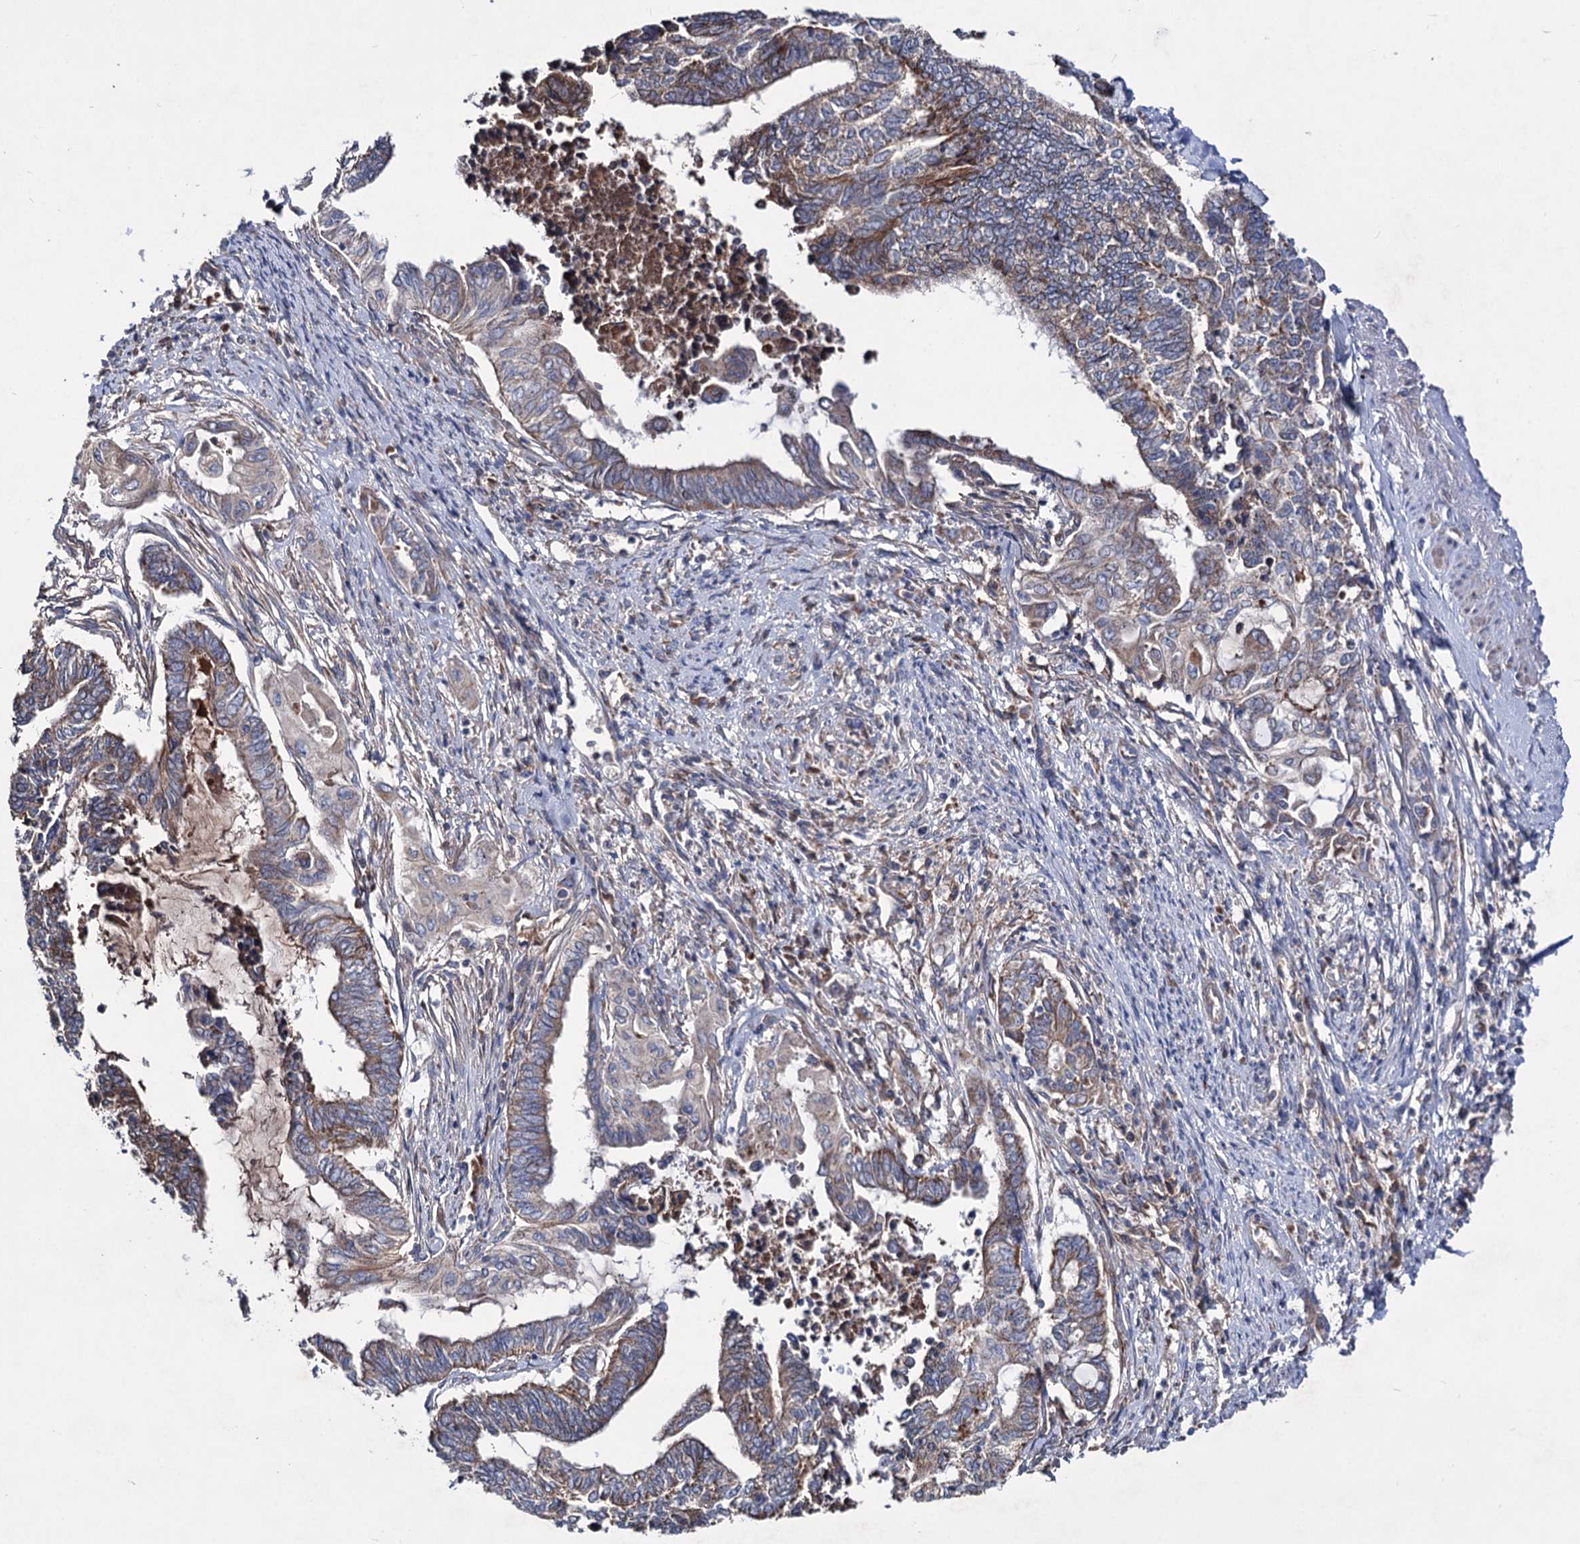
{"staining": {"intensity": "moderate", "quantity": "25%-75%", "location": "cytoplasmic/membranous"}, "tissue": "endometrial cancer", "cell_type": "Tumor cells", "image_type": "cancer", "snomed": [{"axis": "morphology", "description": "Adenocarcinoma, NOS"}, {"axis": "topography", "description": "Uterus"}, {"axis": "topography", "description": "Endometrium"}], "caption": "DAB immunohistochemical staining of adenocarcinoma (endometrial) displays moderate cytoplasmic/membranous protein staining in about 25%-75% of tumor cells.", "gene": "CLPB", "patient": {"sex": "female", "age": 70}}